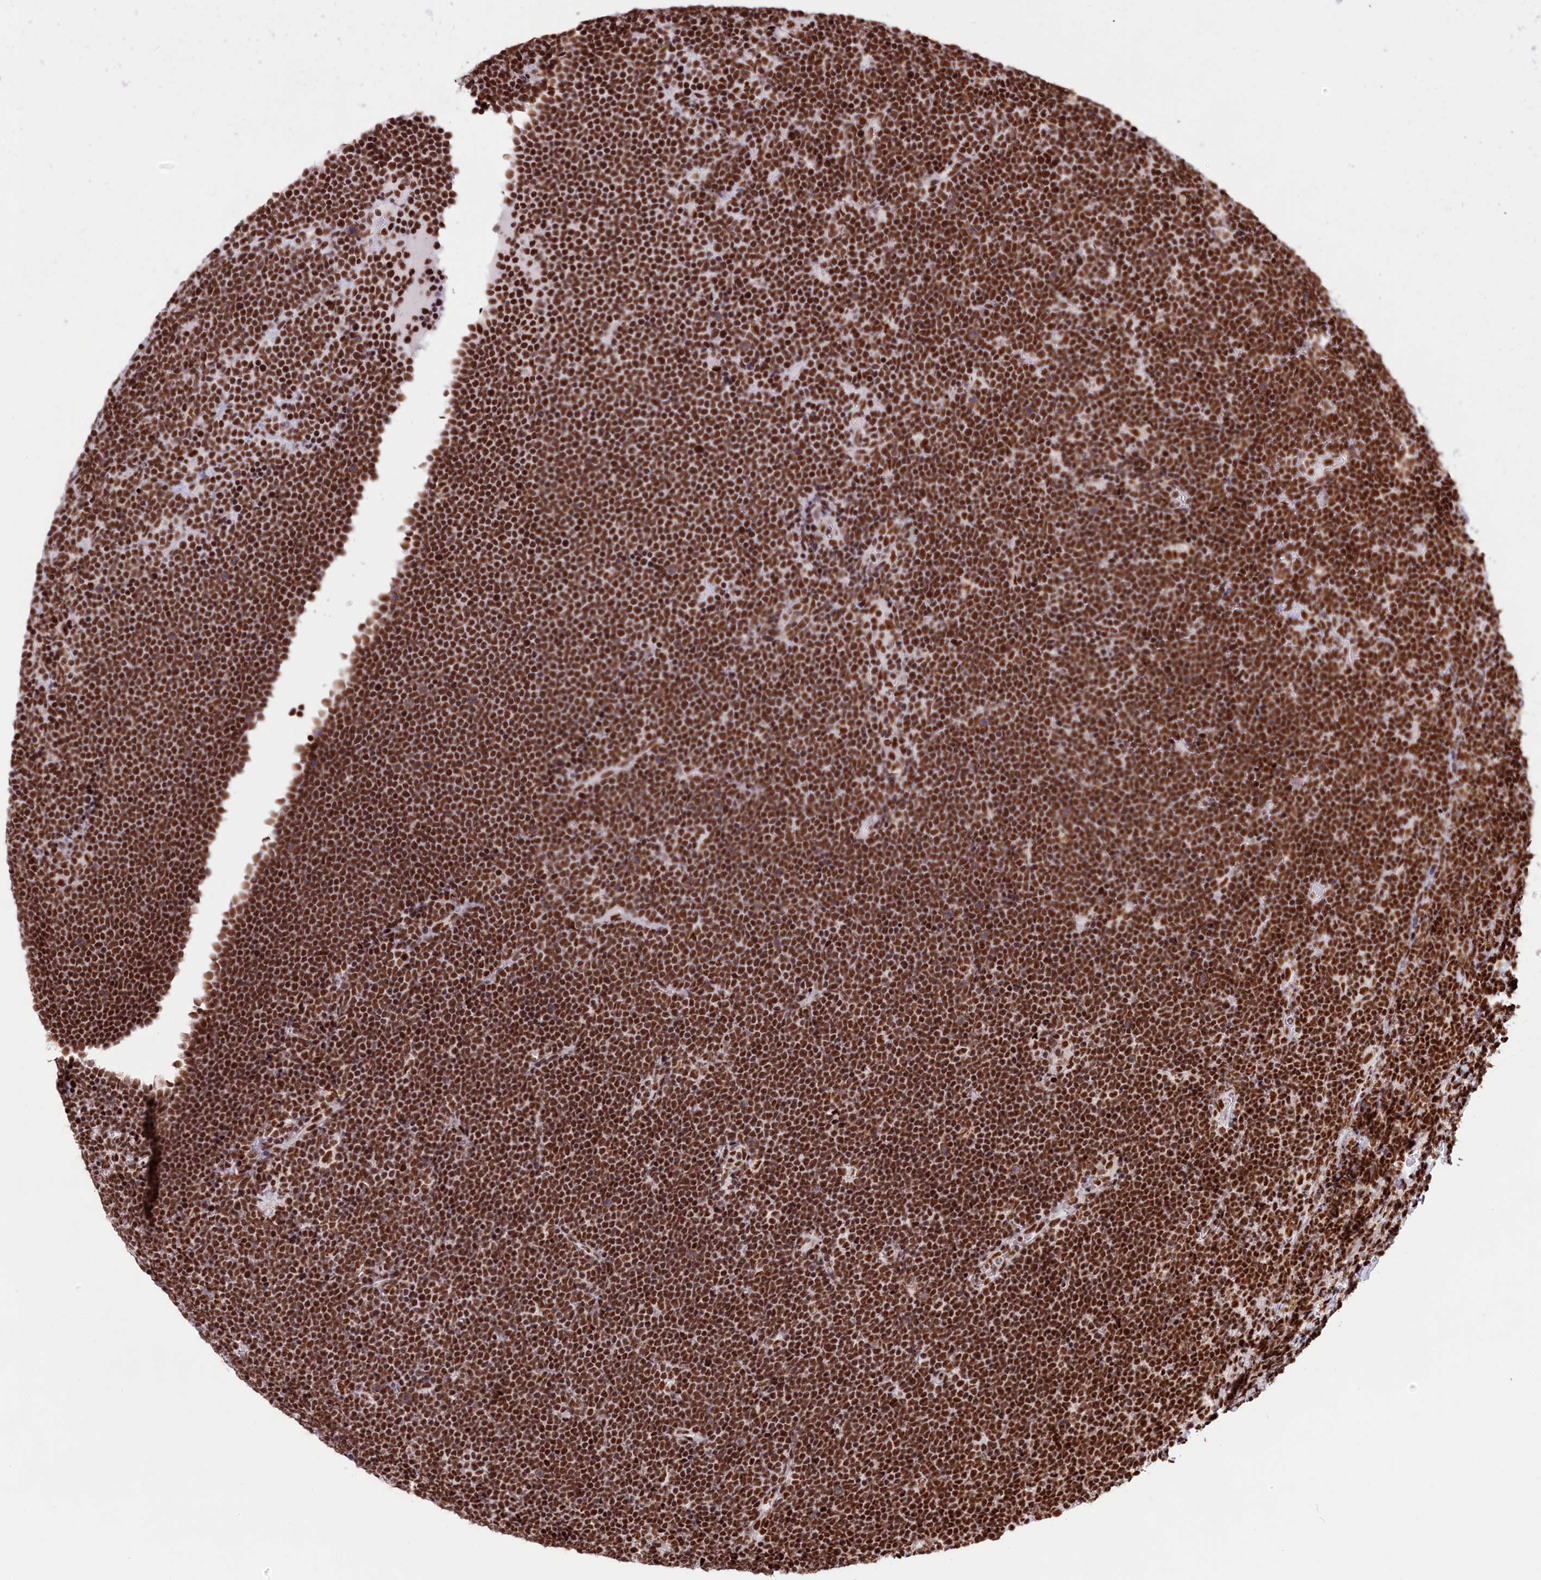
{"staining": {"intensity": "strong", "quantity": ">75%", "location": "nuclear"}, "tissue": "lymphoma", "cell_type": "Tumor cells", "image_type": "cancer", "snomed": [{"axis": "morphology", "description": "Malignant lymphoma, non-Hodgkin's type, High grade"}, {"axis": "topography", "description": "Lymph node"}], "caption": "The image demonstrates a brown stain indicating the presence of a protein in the nuclear of tumor cells in lymphoma.", "gene": "SNRNP70", "patient": {"sex": "male", "age": 13}}